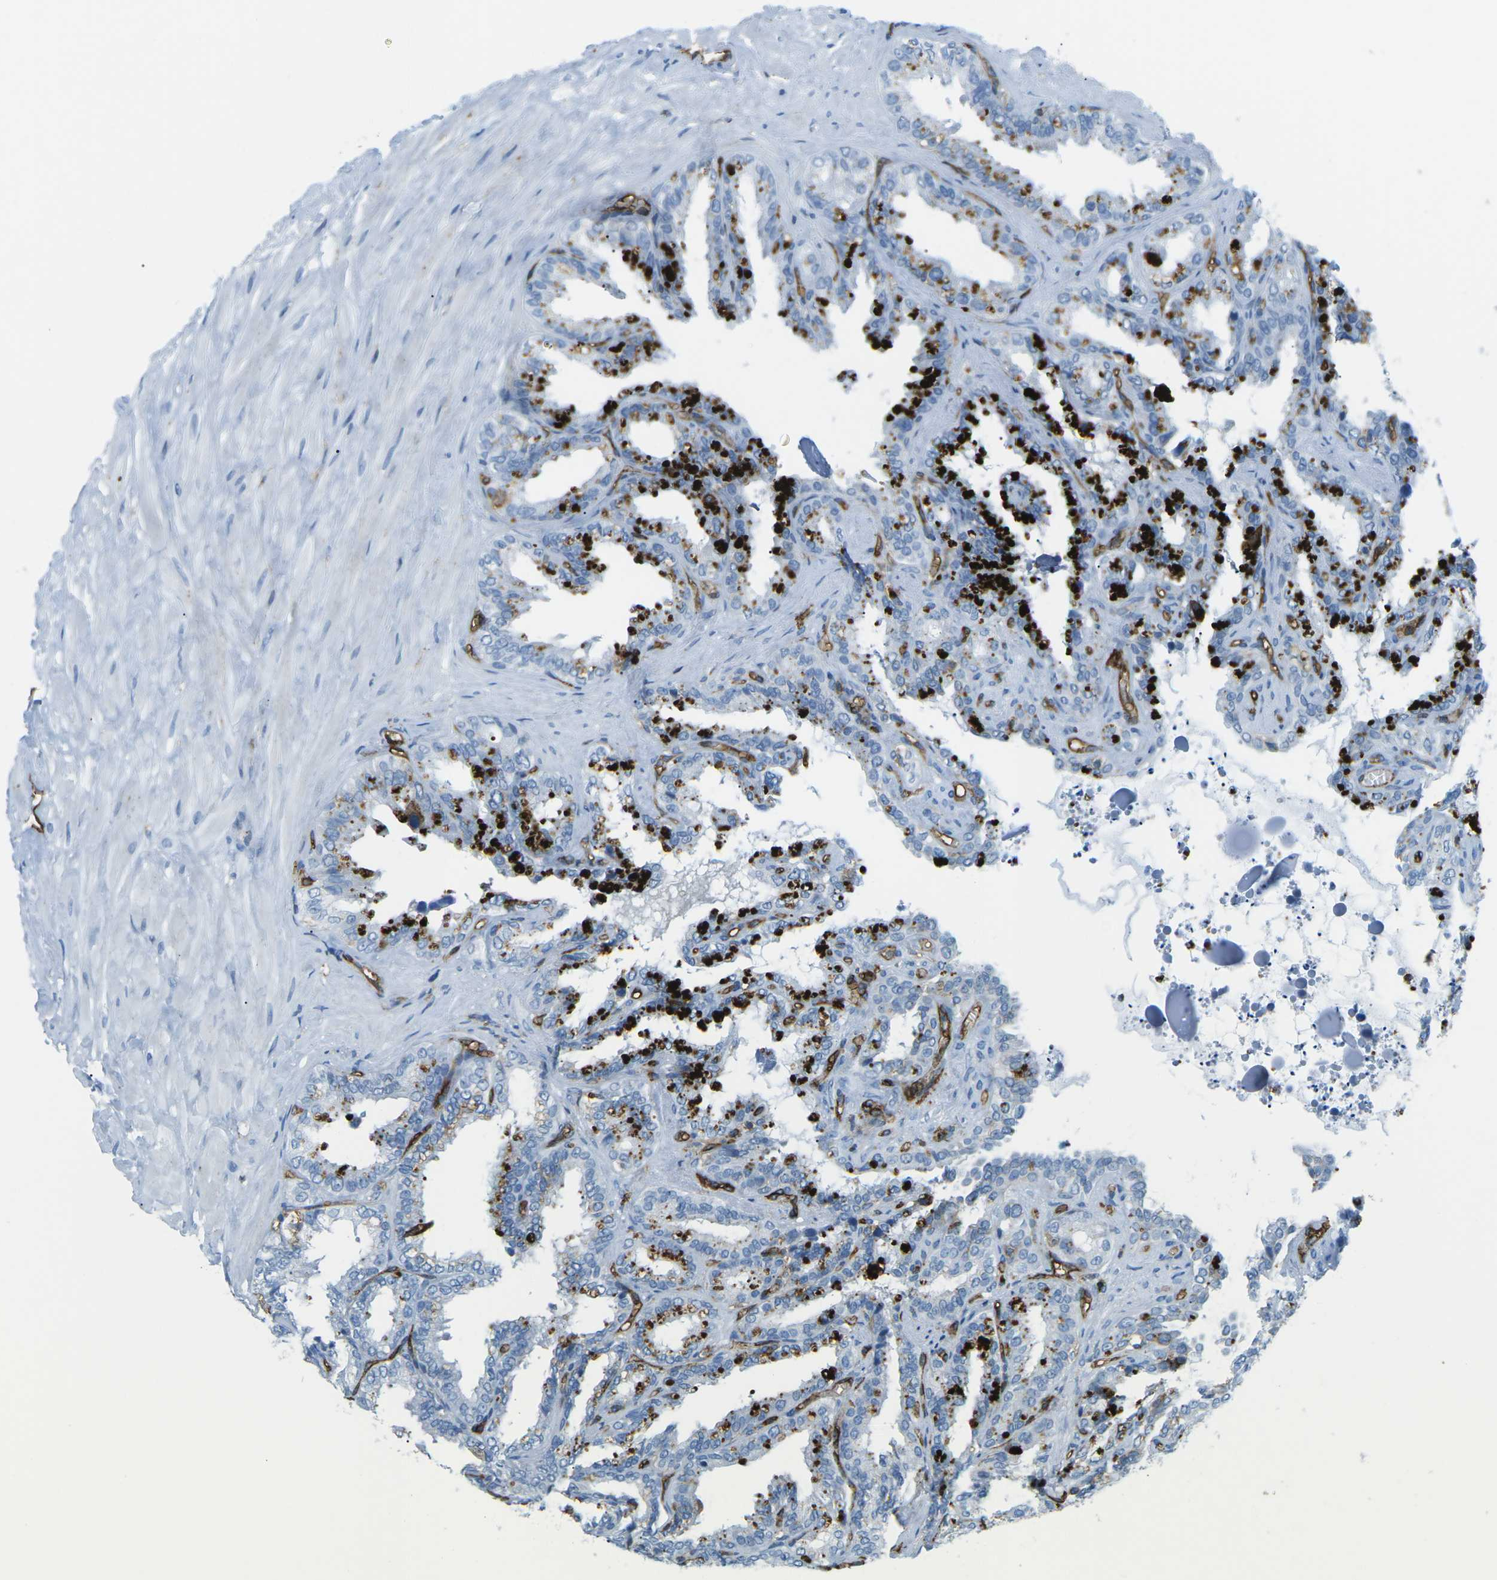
{"staining": {"intensity": "moderate", "quantity": "<25%", "location": "cytoplasmic/membranous"}, "tissue": "seminal vesicle", "cell_type": "Glandular cells", "image_type": "normal", "snomed": [{"axis": "morphology", "description": "Normal tissue, NOS"}, {"axis": "topography", "description": "Seminal veicle"}], "caption": "A high-resolution photomicrograph shows immunohistochemistry (IHC) staining of normal seminal vesicle, which reveals moderate cytoplasmic/membranous expression in approximately <25% of glandular cells.", "gene": "HLA", "patient": {"sex": "male", "age": 64}}